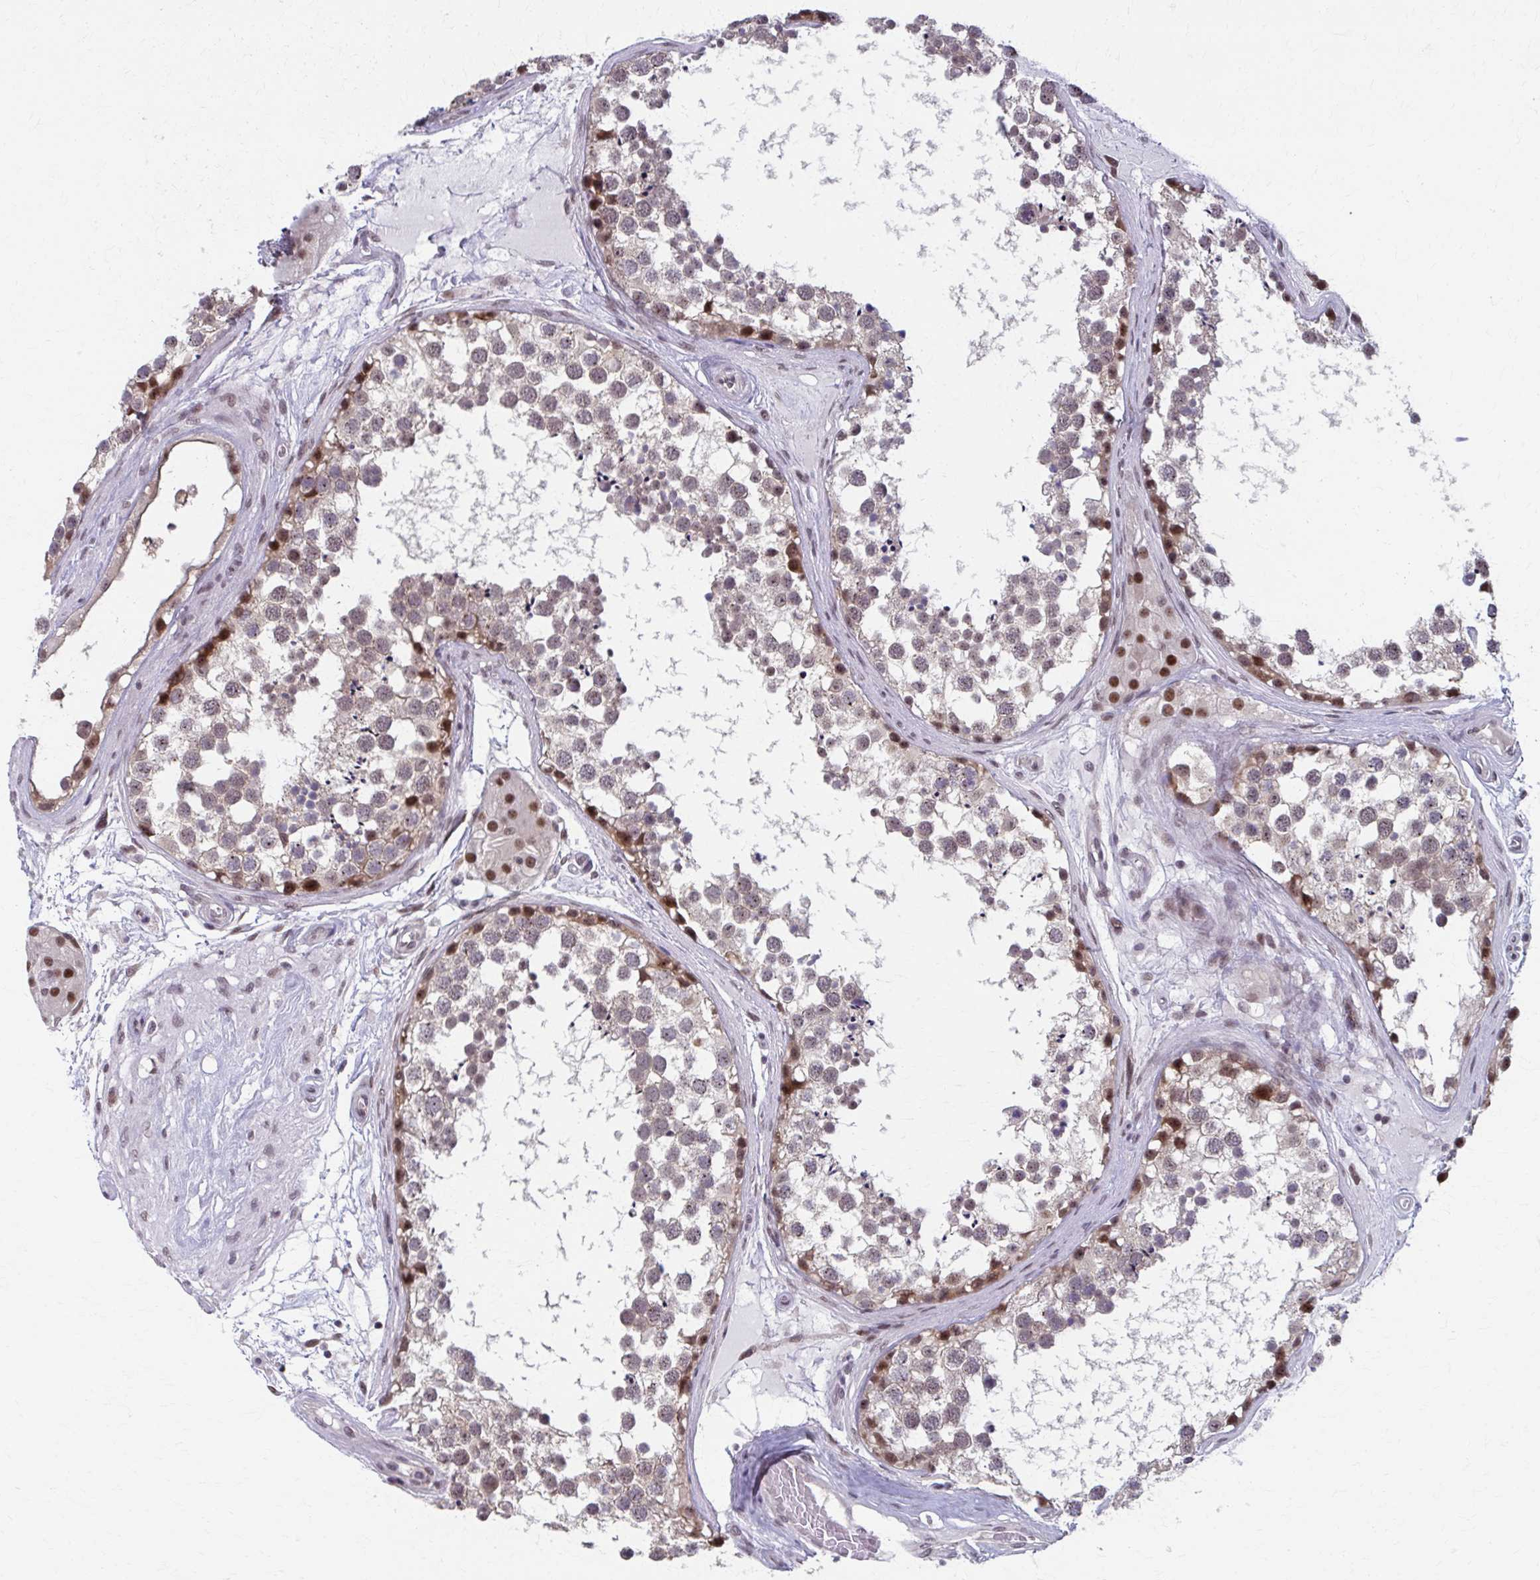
{"staining": {"intensity": "moderate", "quantity": "25%-75%", "location": "nuclear"}, "tissue": "testis", "cell_type": "Cells in seminiferous ducts", "image_type": "normal", "snomed": [{"axis": "morphology", "description": "Normal tissue, NOS"}, {"axis": "morphology", "description": "Seminoma, NOS"}, {"axis": "topography", "description": "Testis"}], "caption": "Brown immunohistochemical staining in normal human testis shows moderate nuclear positivity in about 25%-75% of cells in seminiferous ducts.", "gene": "SETBP1", "patient": {"sex": "male", "age": 65}}